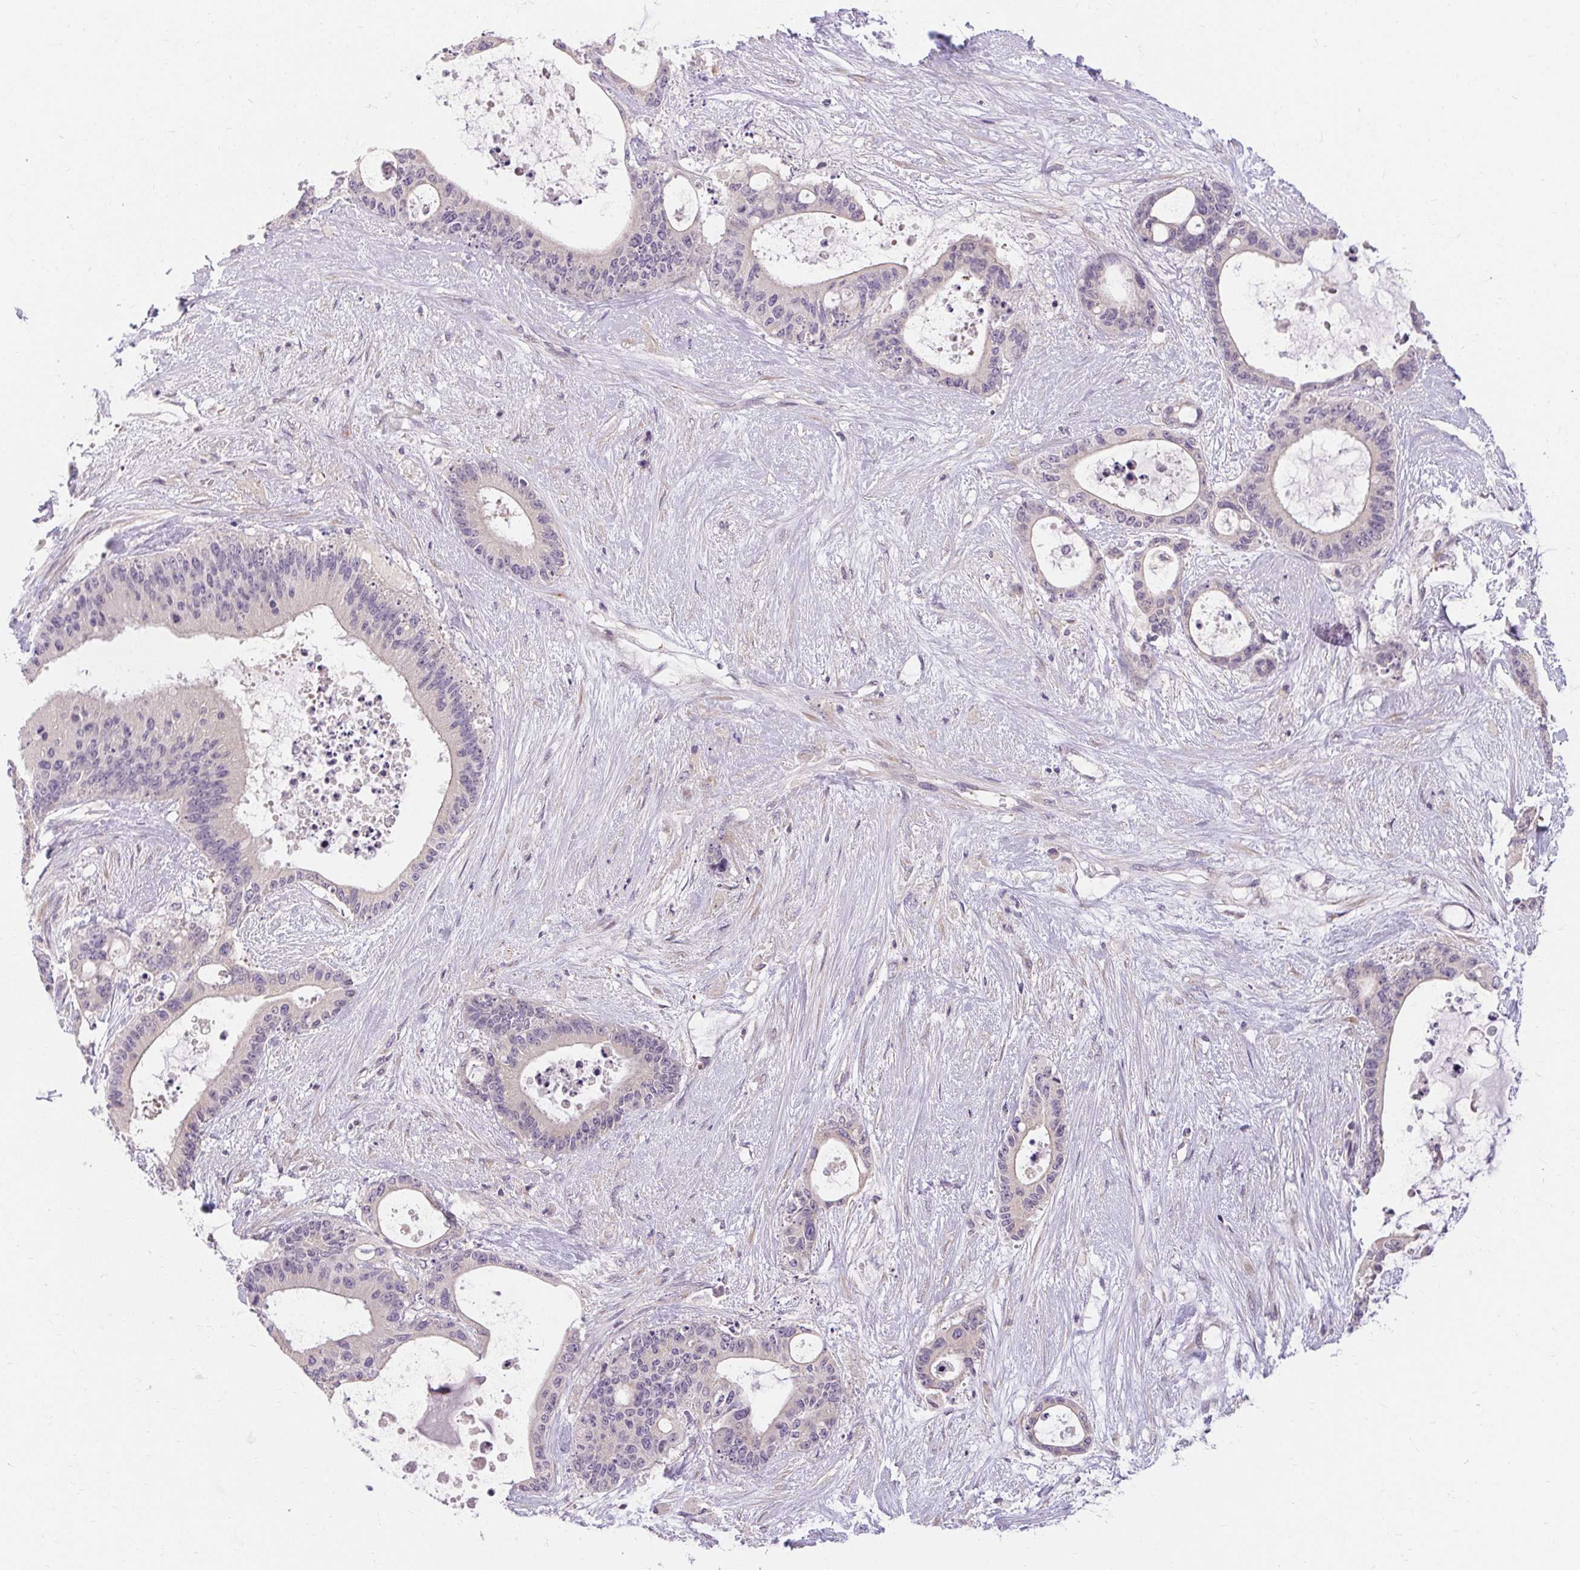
{"staining": {"intensity": "negative", "quantity": "none", "location": "none"}, "tissue": "liver cancer", "cell_type": "Tumor cells", "image_type": "cancer", "snomed": [{"axis": "morphology", "description": "Normal tissue, NOS"}, {"axis": "morphology", "description": "Cholangiocarcinoma"}, {"axis": "topography", "description": "Liver"}, {"axis": "topography", "description": "Peripheral nerve tissue"}], "caption": "Immunohistochemistry (IHC) micrograph of neoplastic tissue: liver cancer stained with DAB demonstrates no significant protein staining in tumor cells.", "gene": "TMEM52B", "patient": {"sex": "female", "age": 73}}